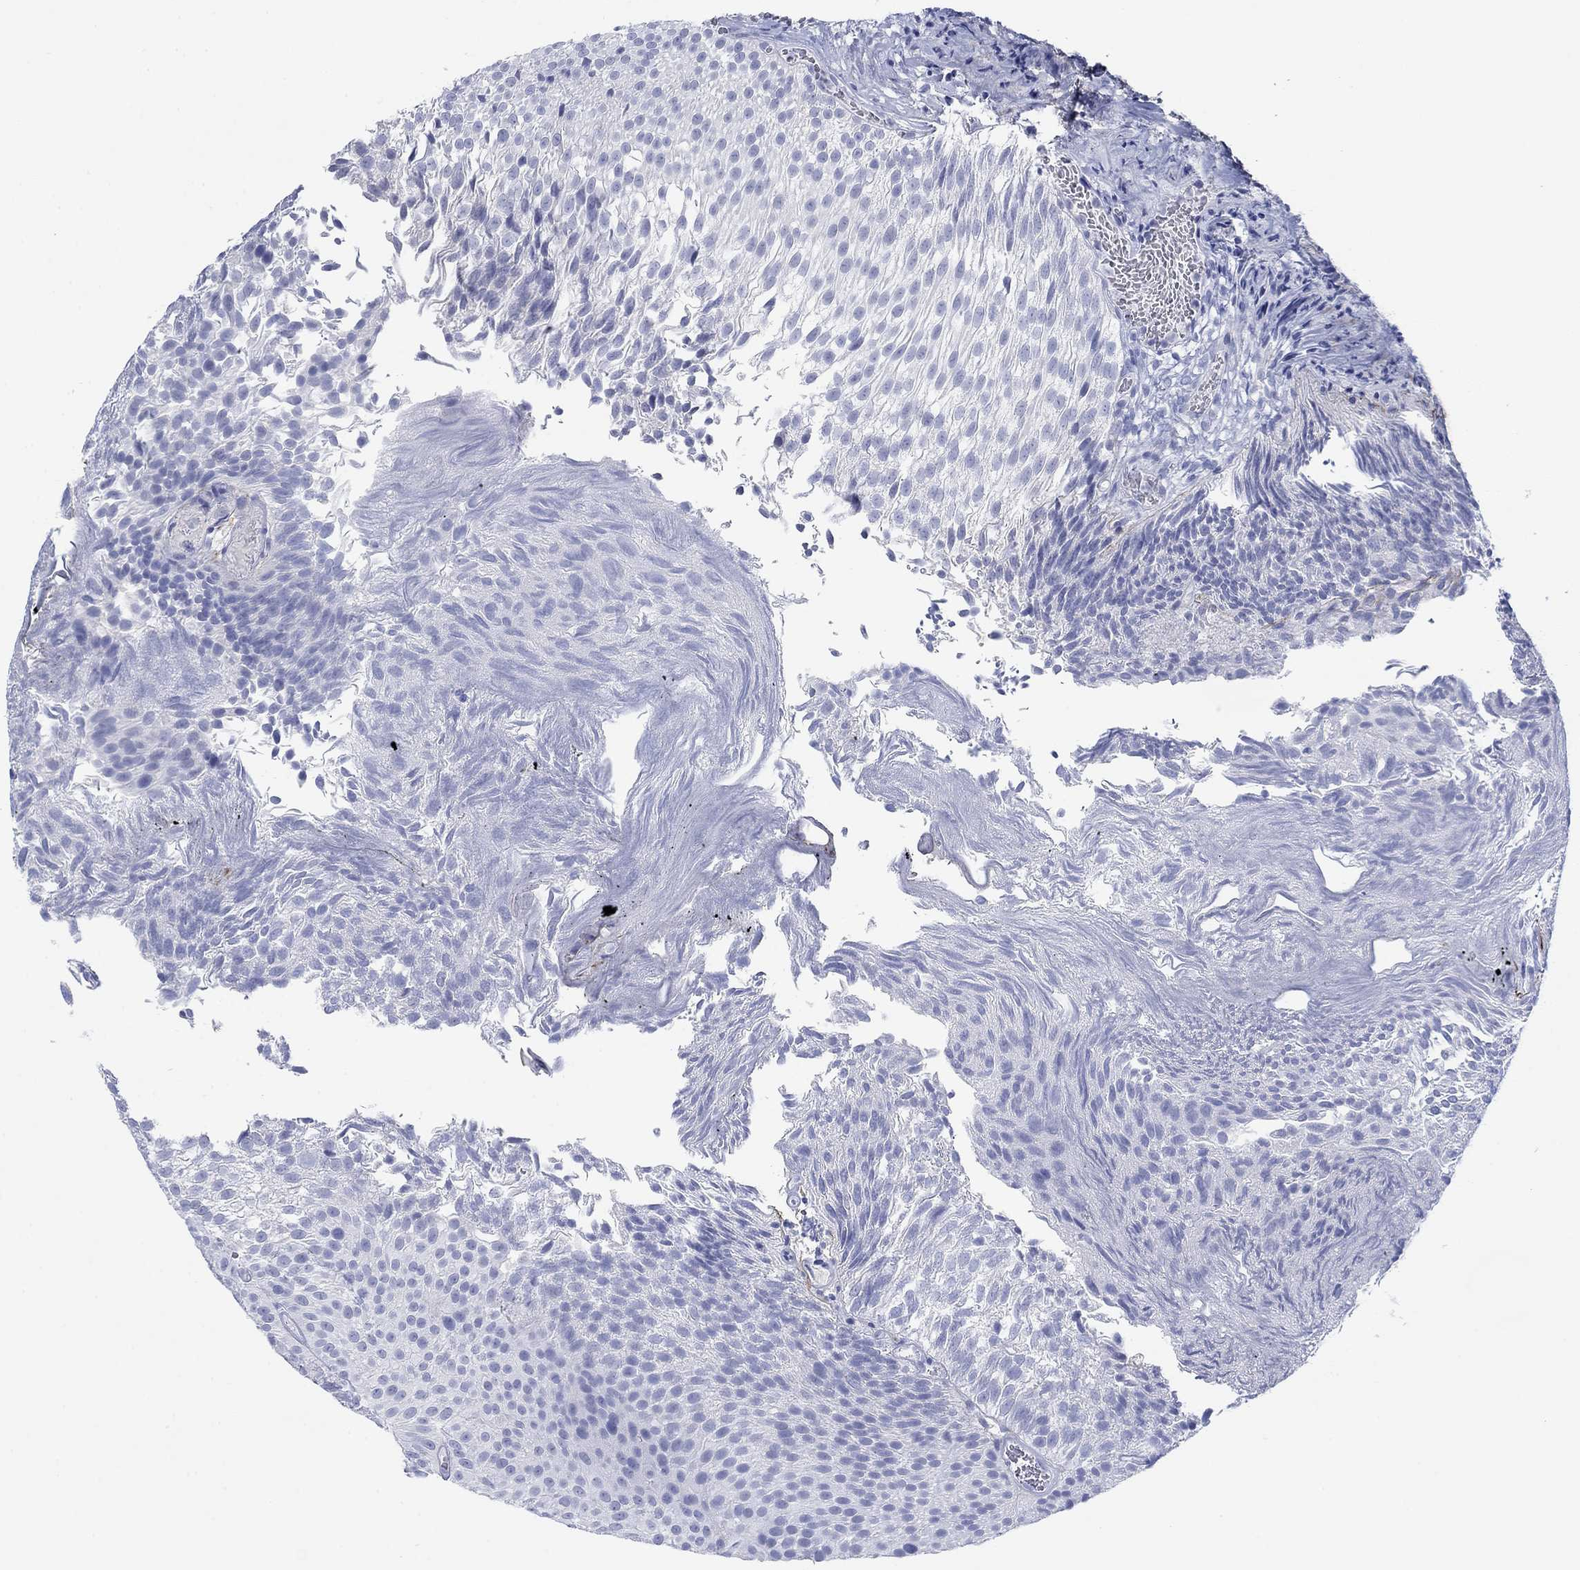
{"staining": {"intensity": "negative", "quantity": "none", "location": "none"}, "tissue": "urothelial cancer", "cell_type": "Tumor cells", "image_type": "cancer", "snomed": [{"axis": "morphology", "description": "Urothelial carcinoma, Low grade"}, {"axis": "topography", "description": "Urinary bladder"}], "caption": "Low-grade urothelial carcinoma was stained to show a protein in brown. There is no significant positivity in tumor cells. (DAB immunohistochemistry (IHC) visualized using brightfield microscopy, high magnification).", "gene": "PDYN", "patient": {"sex": "male", "age": 65}}